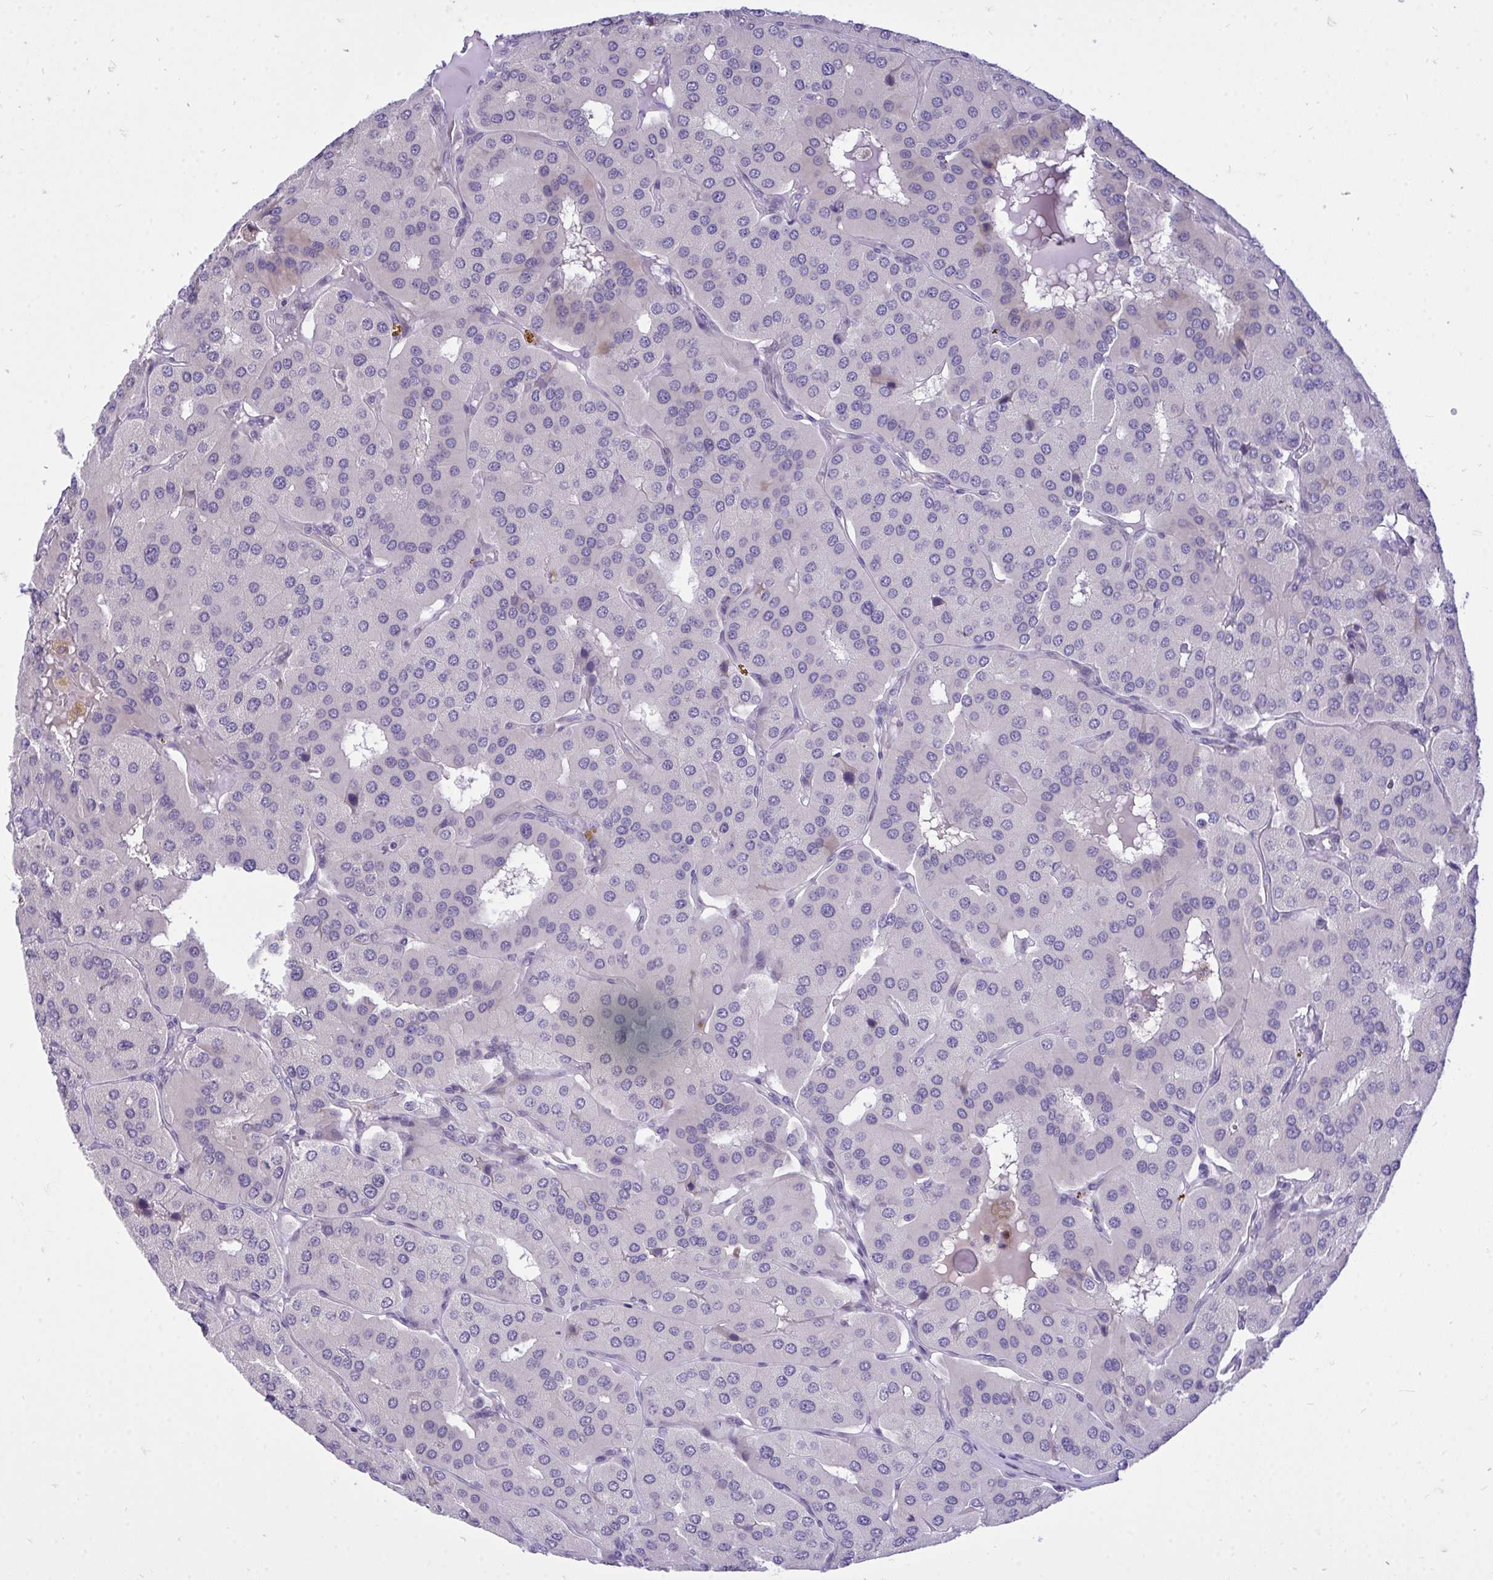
{"staining": {"intensity": "negative", "quantity": "none", "location": "none"}, "tissue": "parathyroid gland", "cell_type": "Glandular cells", "image_type": "normal", "snomed": [{"axis": "morphology", "description": "Normal tissue, NOS"}, {"axis": "morphology", "description": "Adenoma, NOS"}, {"axis": "topography", "description": "Parathyroid gland"}], "caption": "IHC histopathology image of normal human parathyroid gland stained for a protein (brown), which demonstrates no expression in glandular cells.", "gene": "HMBOX1", "patient": {"sex": "female", "age": 86}}